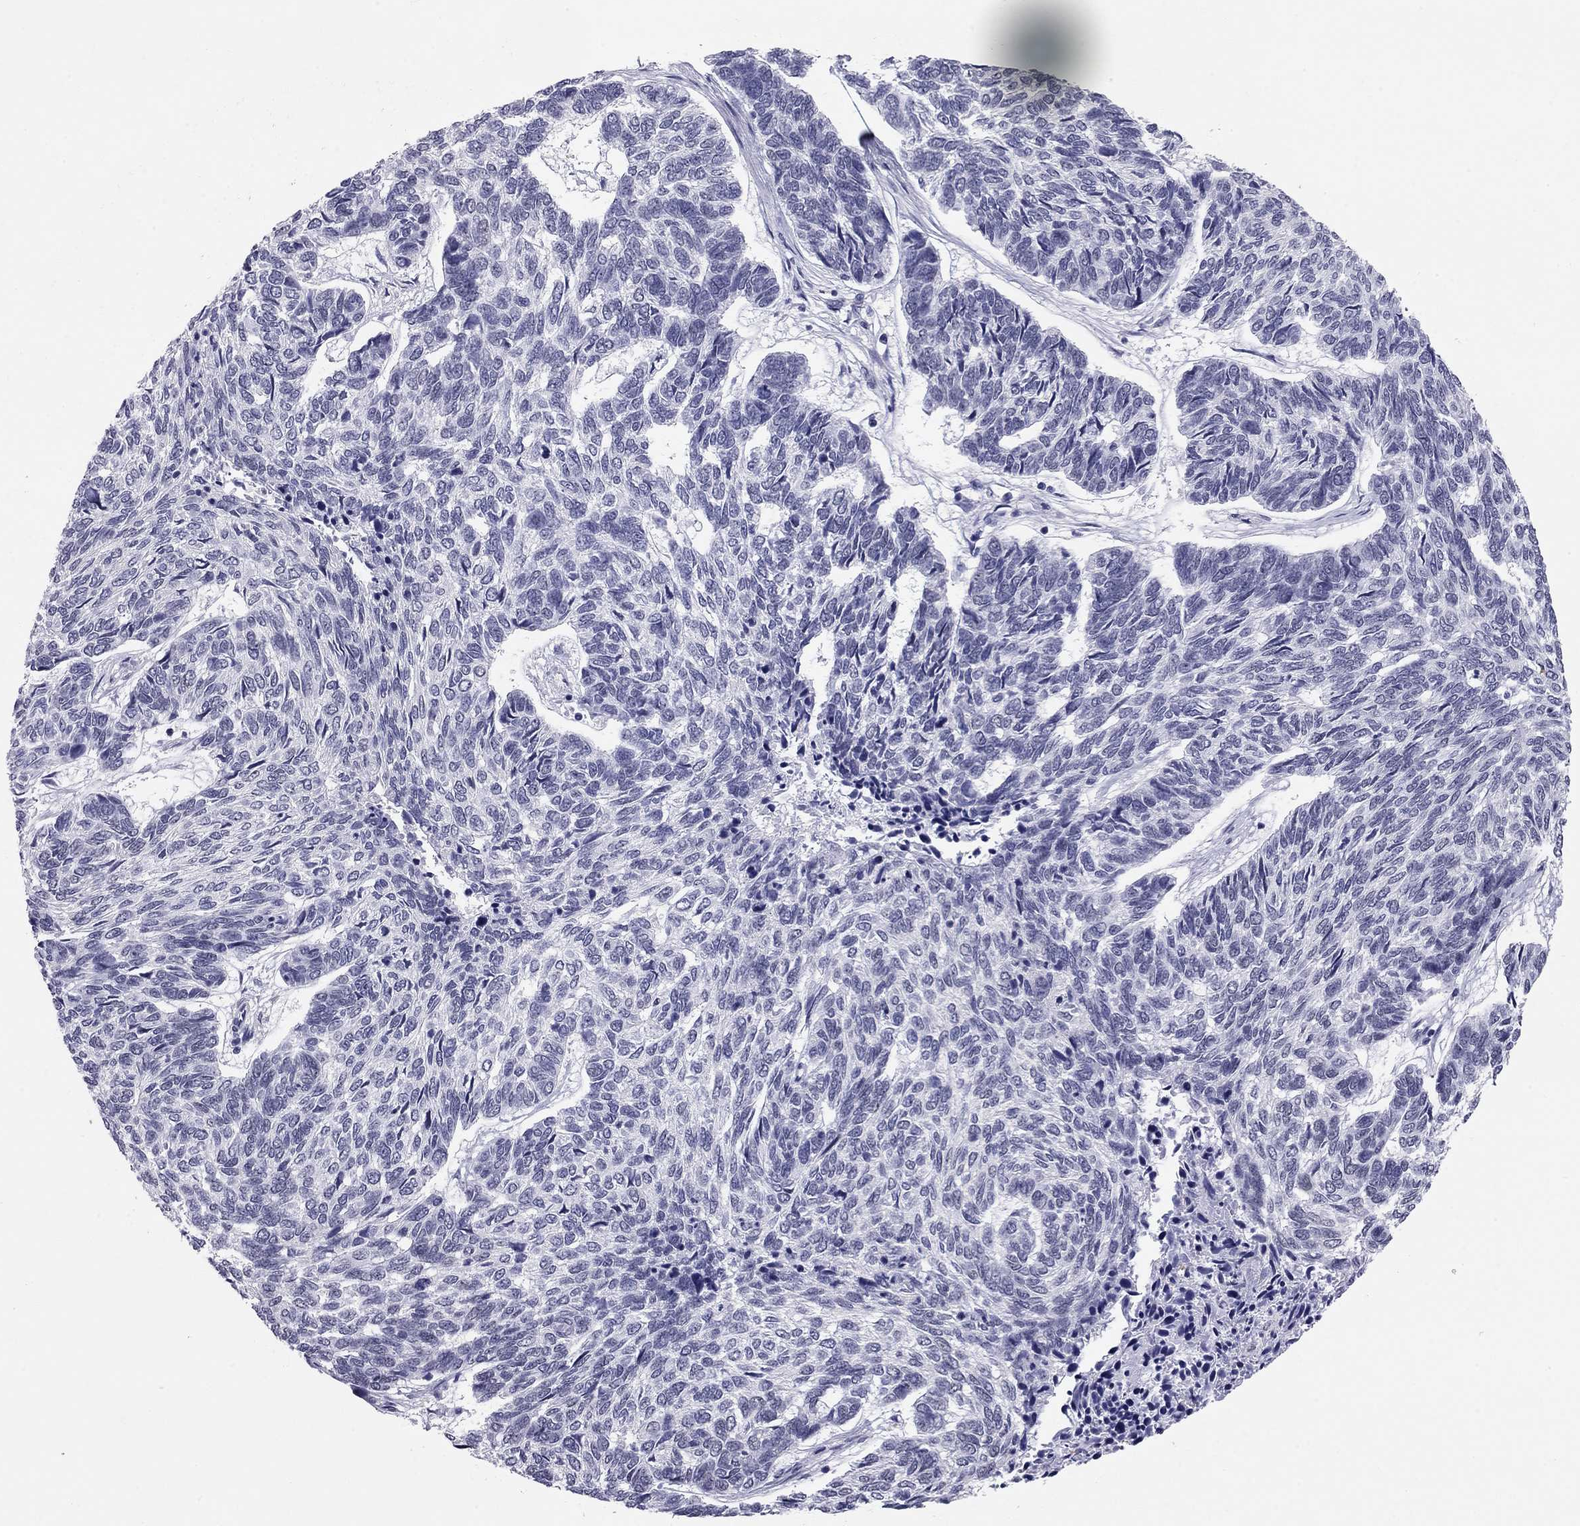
{"staining": {"intensity": "negative", "quantity": "none", "location": "none"}, "tissue": "skin cancer", "cell_type": "Tumor cells", "image_type": "cancer", "snomed": [{"axis": "morphology", "description": "Basal cell carcinoma"}, {"axis": "topography", "description": "Skin"}], "caption": "This is an immunohistochemistry image of human skin basal cell carcinoma. There is no staining in tumor cells.", "gene": "DOT1L", "patient": {"sex": "female", "age": 65}}